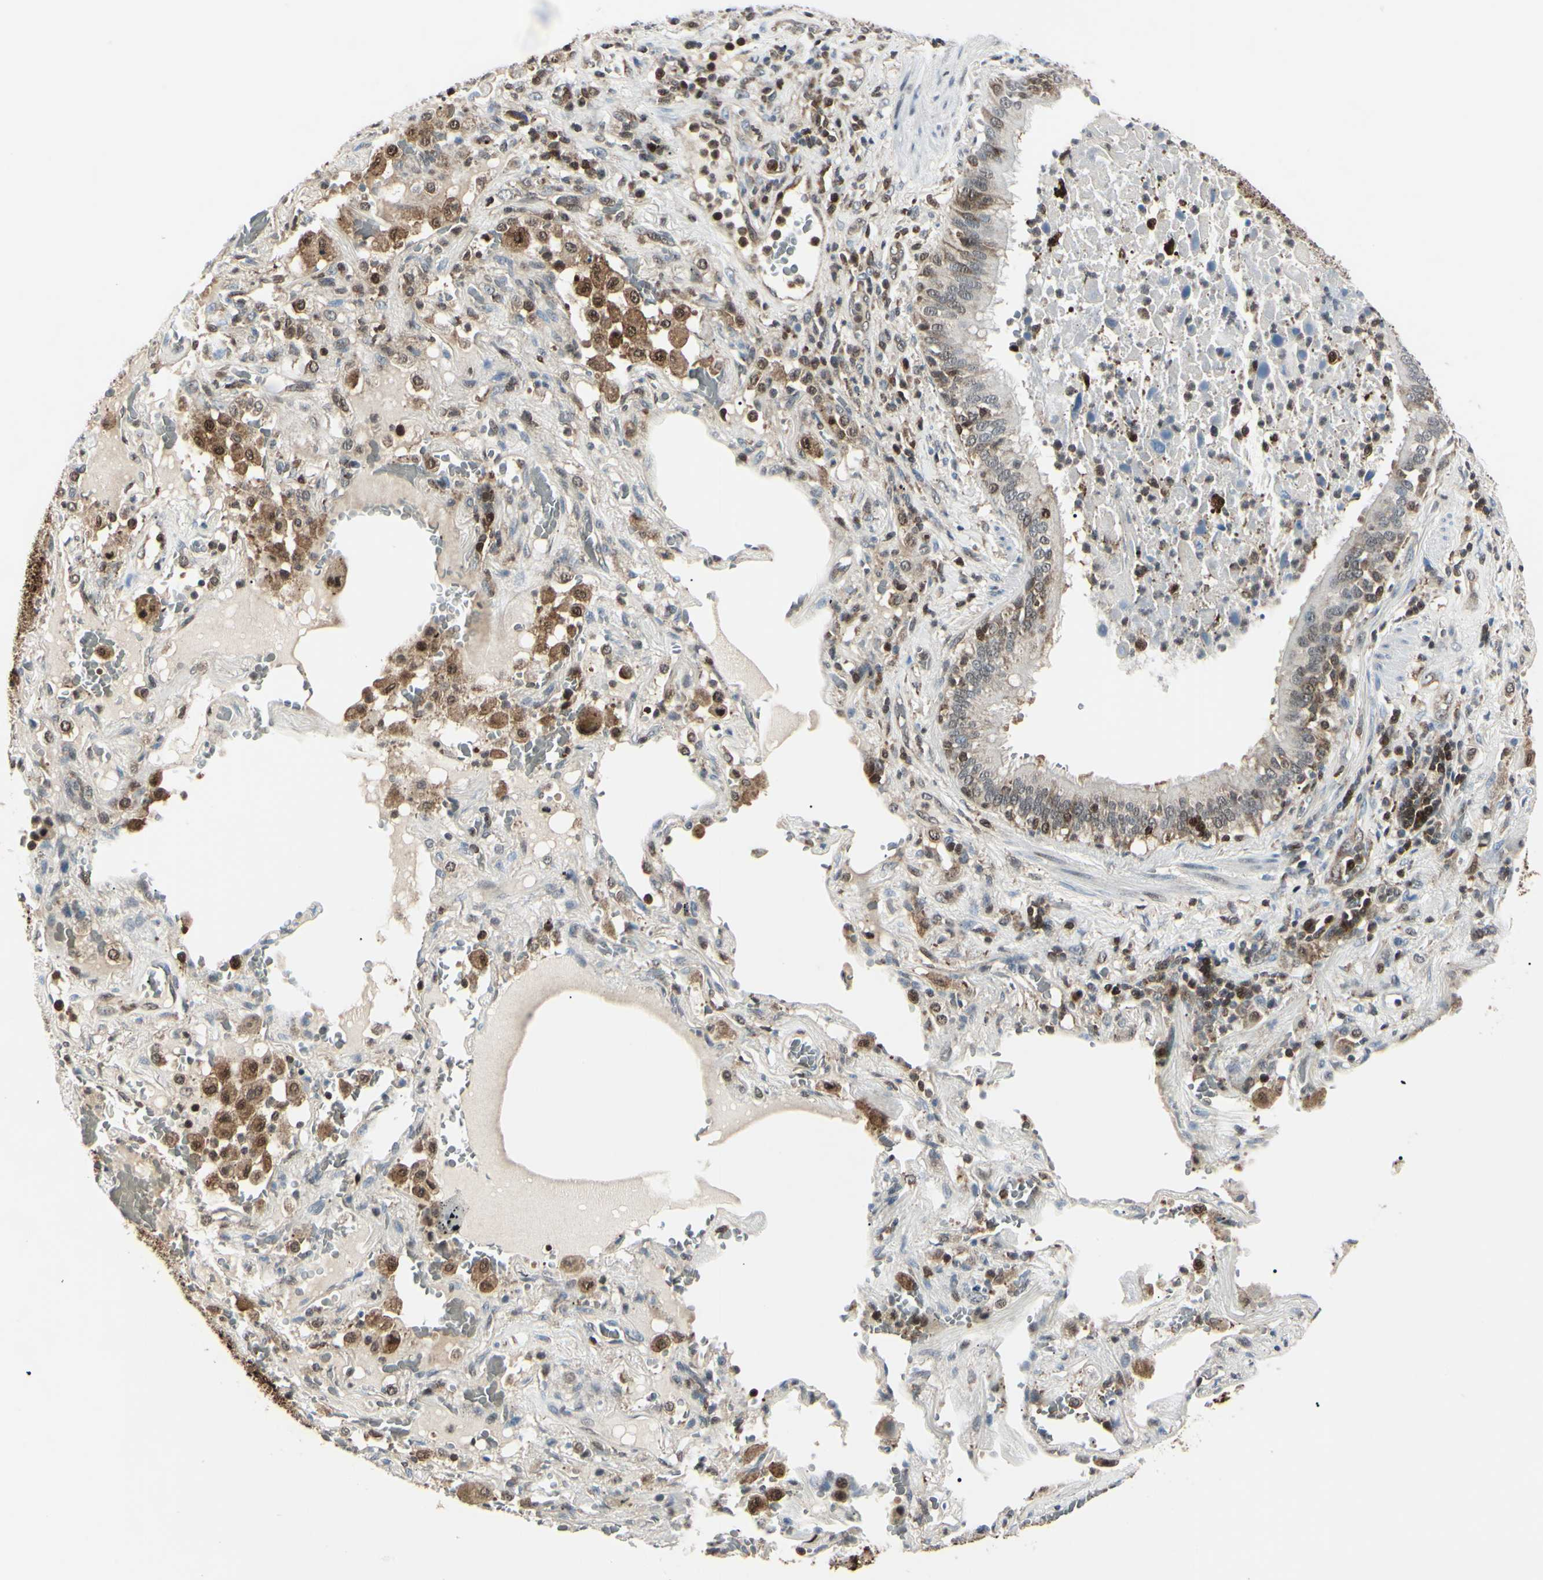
{"staining": {"intensity": "moderate", "quantity": "25%-75%", "location": "cytoplasmic/membranous,nuclear"}, "tissue": "lung cancer", "cell_type": "Tumor cells", "image_type": "cancer", "snomed": [{"axis": "morphology", "description": "Squamous cell carcinoma, NOS"}, {"axis": "topography", "description": "Lung"}], "caption": "The micrograph displays staining of lung squamous cell carcinoma, revealing moderate cytoplasmic/membranous and nuclear protein positivity (brown color) within tumor cells.", "gene": "PGK1", "patient": {"sex": "male", "age": 57}}